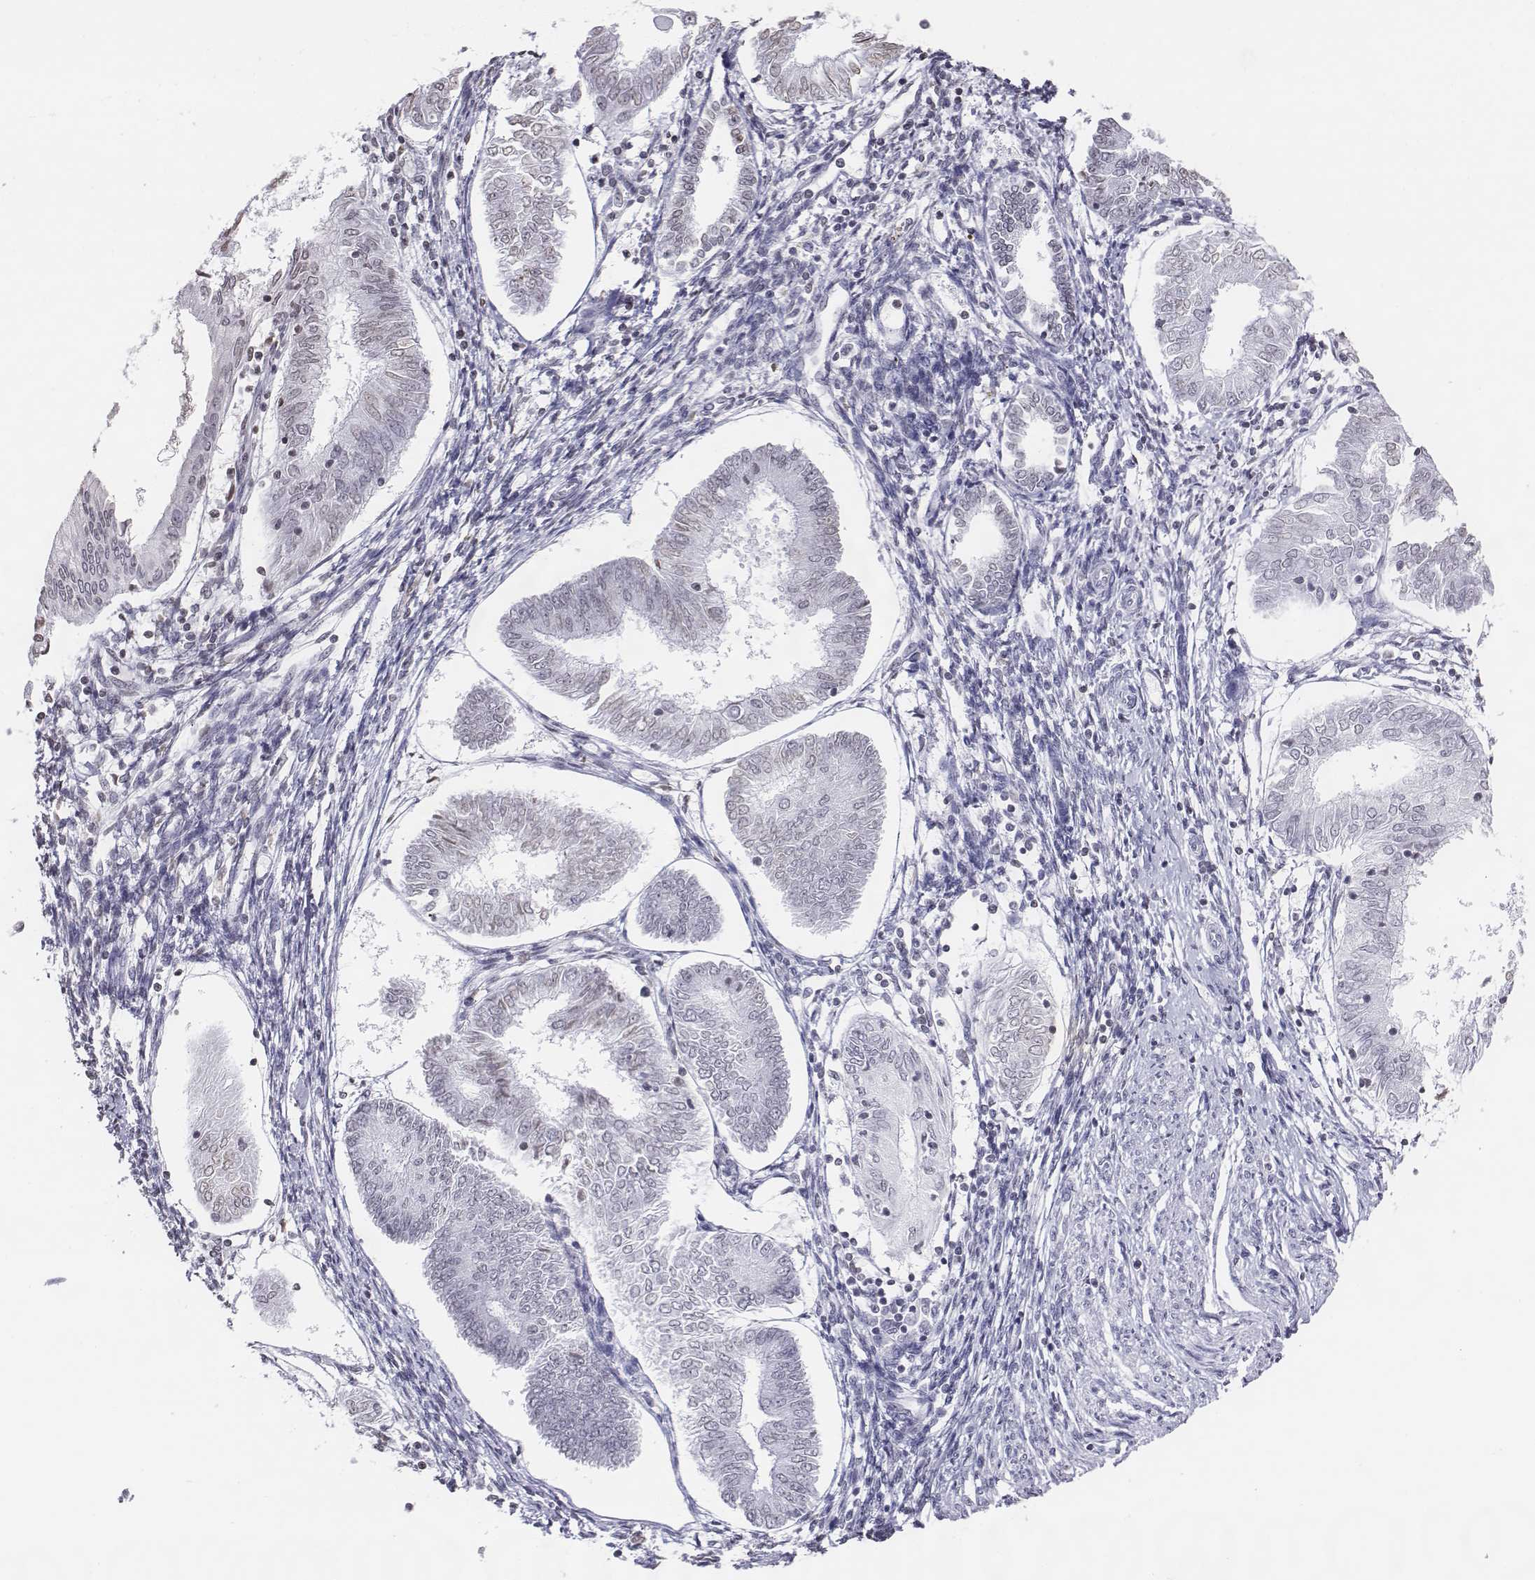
{"staining": {"intensity": "negative", "quantity": "none", "location": "none"}, "tissue": "endometrial cancer", "cell_type": "Tumor cells", "image_type": "cancer", "snomed": [{"axis": "morphology", "description": "Adenocarcinoma, NOS"}, {"axis": "topography", "description": "Endometrium"}], "caption": "Immunohistochemical staining of human adenocarcinoma (endometrial) reveals no significant positivity in tumor cells.", "gene": "BARHL1", "patient": {"sex": "female", "age": 68}}